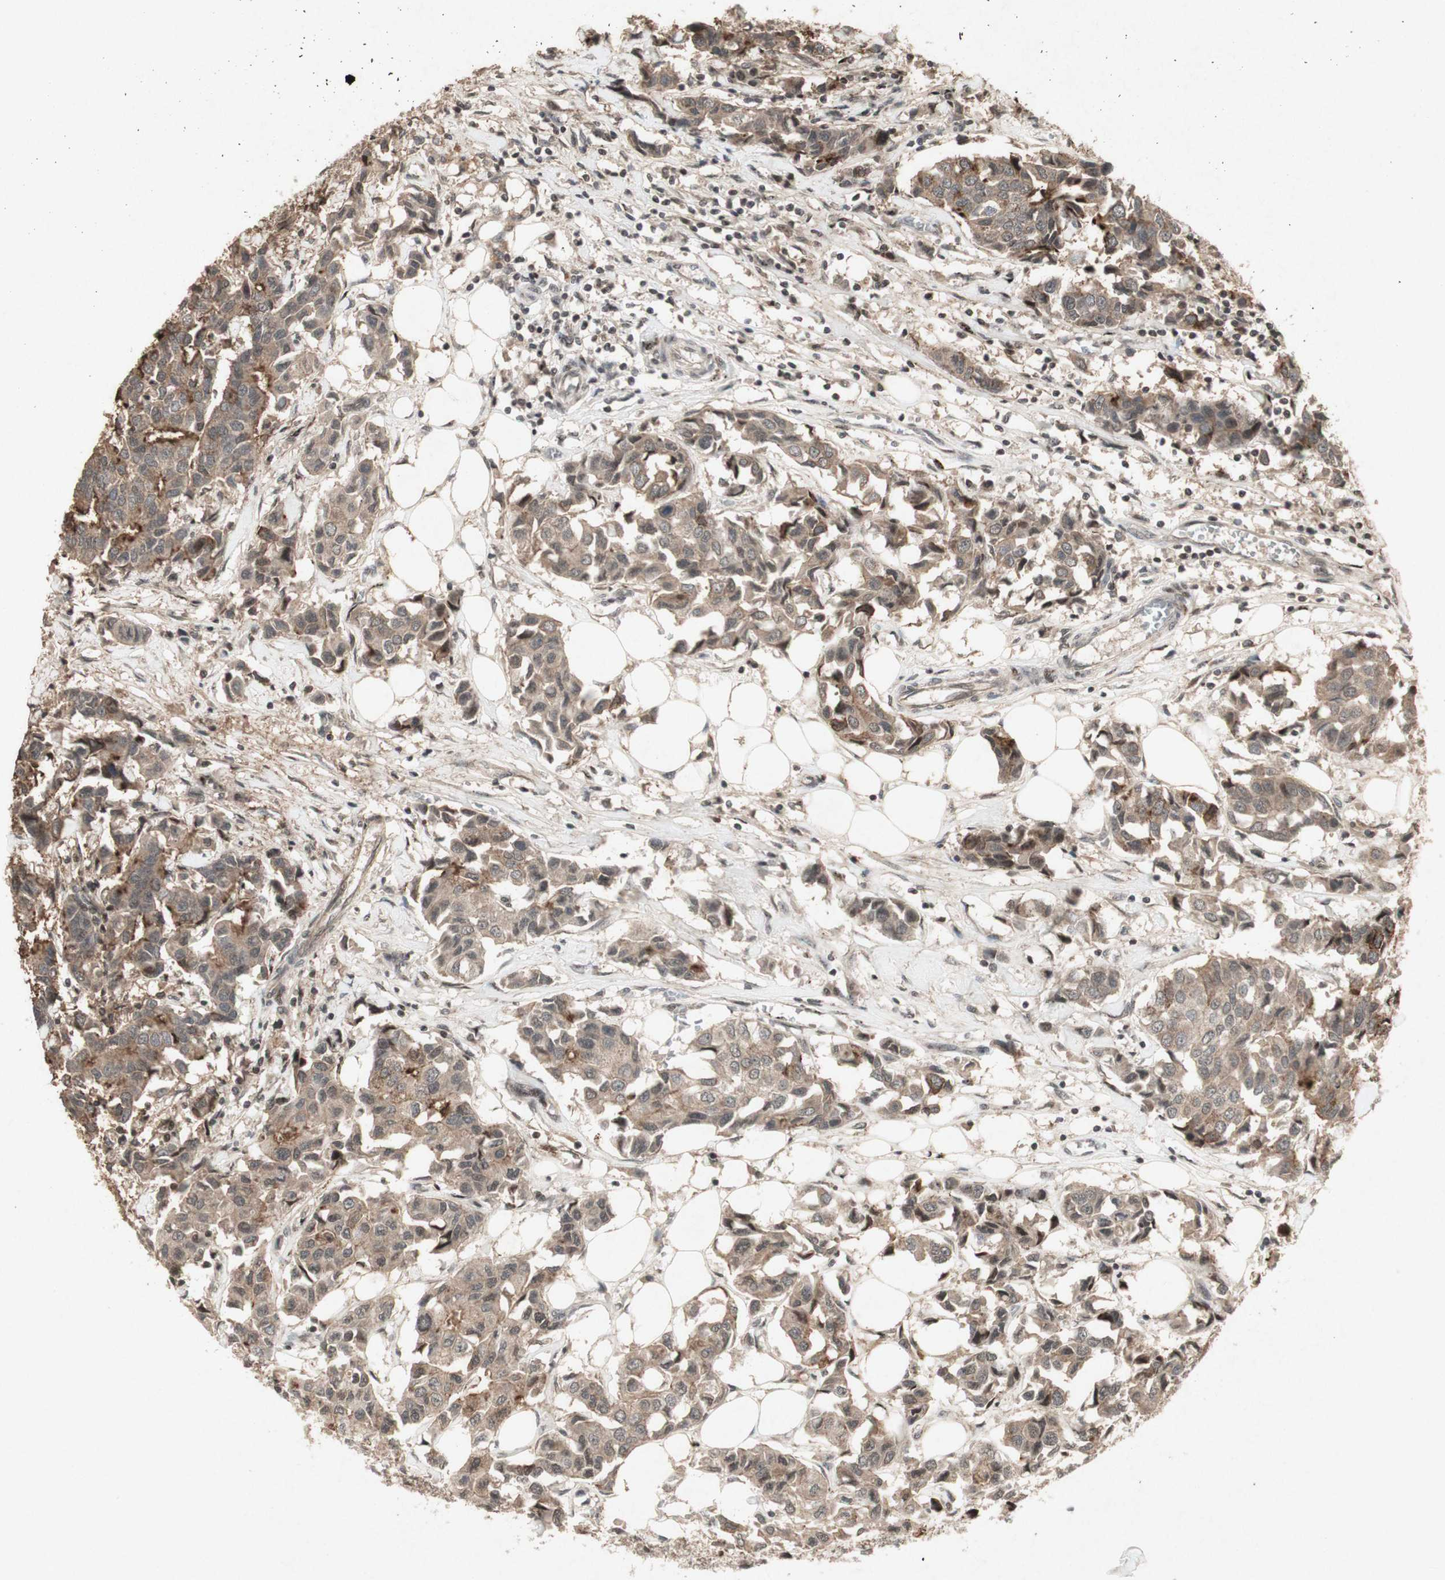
{"staining": {"intensity": "weak", "quantity": ">75%", "location": "cytoplasmic/membranous"}, "tissue": "breast cancer", "cell_type": "Tumor cells", "image_type": "cancer", "snomed": [{"axis": "morphology", "description": "Duct carcinoma"}, {"axis": "topography", "description": "Breast"}], "caption": "Immunohistochemical staining of human breast cancer reveals weak cytoplasmic/membranous protein expression in approximately >75% of tumor cells. The staining is performed using DAB brown chromogen to label protein expression. The nuclei are counter-stained blue using hematoxylin.", "gene": "PLXNA1", "patient": {"sex": "female", "age": 80}}